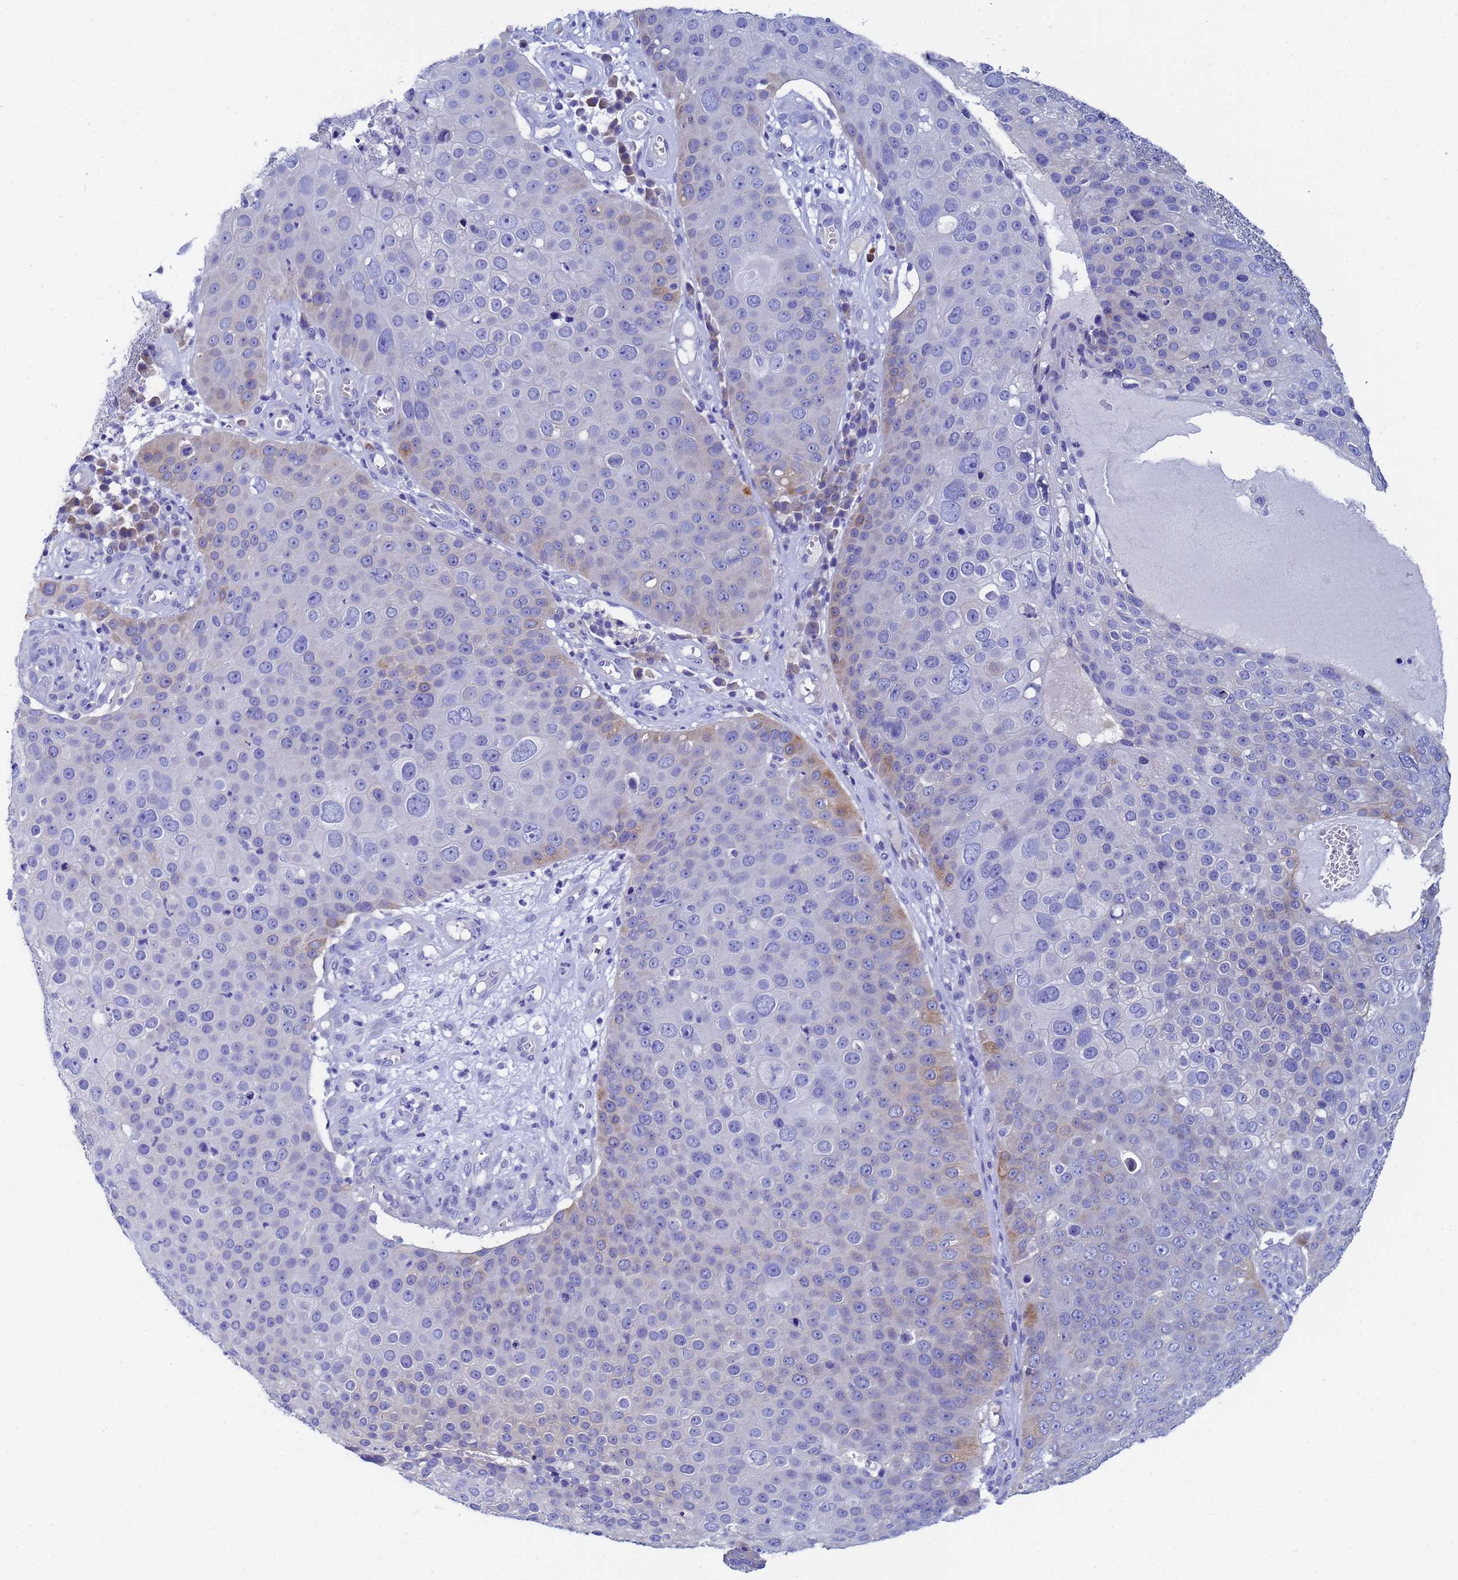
{"staining": {"intensity": "weak", "quantity": "<25%", "location": "cytoplasmic/membranous"}, "tissue": "skin cancer", "cell_type": "Tumor cells", "image_type": "cancer", "snomed": [{"axis": "morphology", "description": "Squamous cell carcinoma, NOS"}, {"axis": "topography", "description": "Skin"}], "caption": "The photomicrograph exhibits no significant positivity in tumor cells of skin cancer (squamous cell carcinoma).", "gene": "UBE2O", "patient": {"sex": "male", "age": 71}}